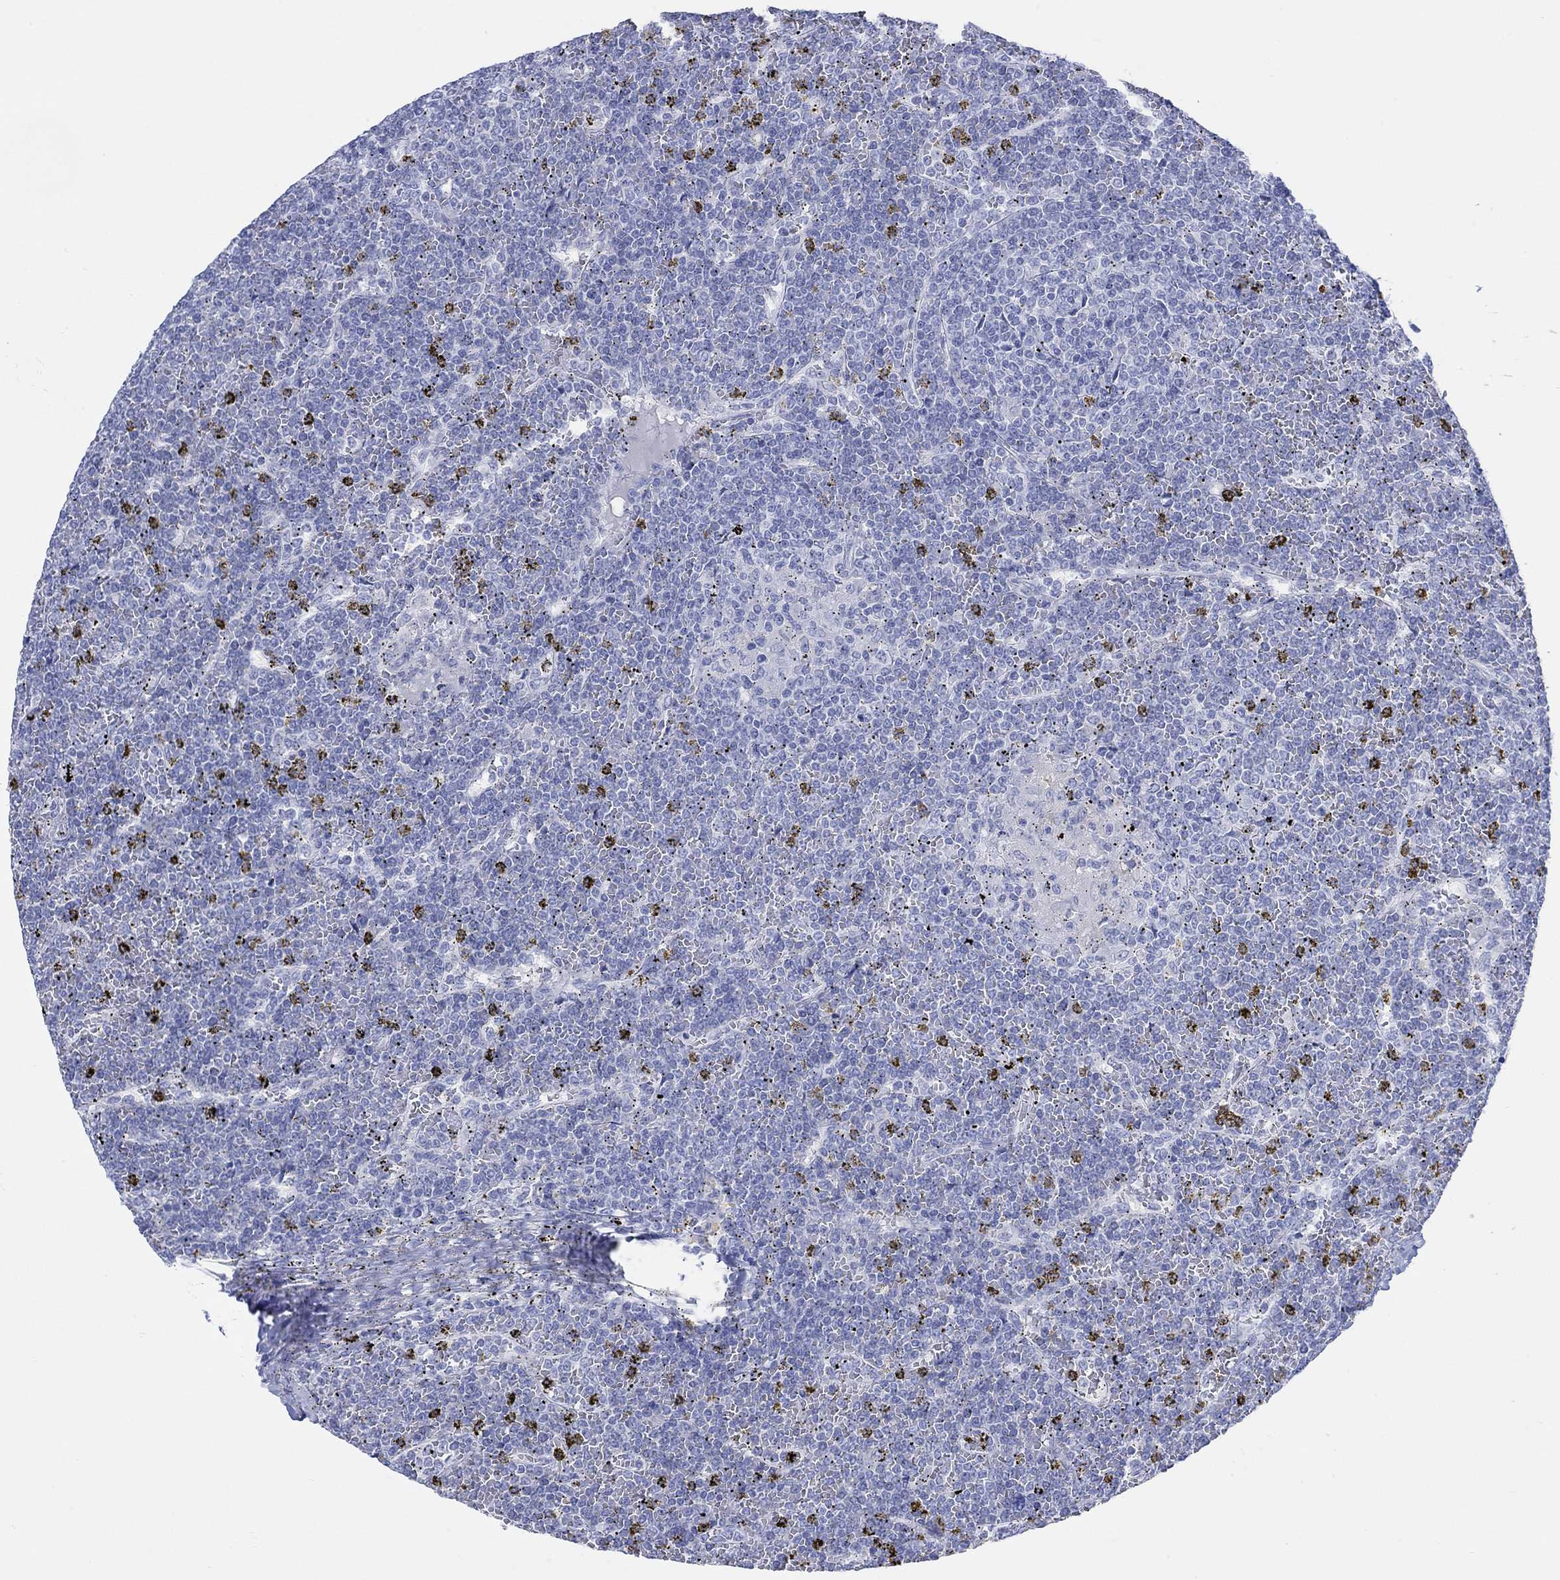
{"staining": {"intensity": "negative", "quantity": "none", "location": "none"}, "tissue": "lymphoma", "cell_type": "Tumor cells", "image_type": "cancer", "snomed": [{"axis": "morphology", "description": "Malignant lymphoma, non-Hodgkin's type, Low grade"}, {"axis": "topography", "description": "Spleen"}], "caption": "Tumor cells are negative for brown protein staining in malignant lymphoma, non-Hodgkin's type (low-grade).", "gene": "AK8", "patient": {"sex": "female", "age": 19}}